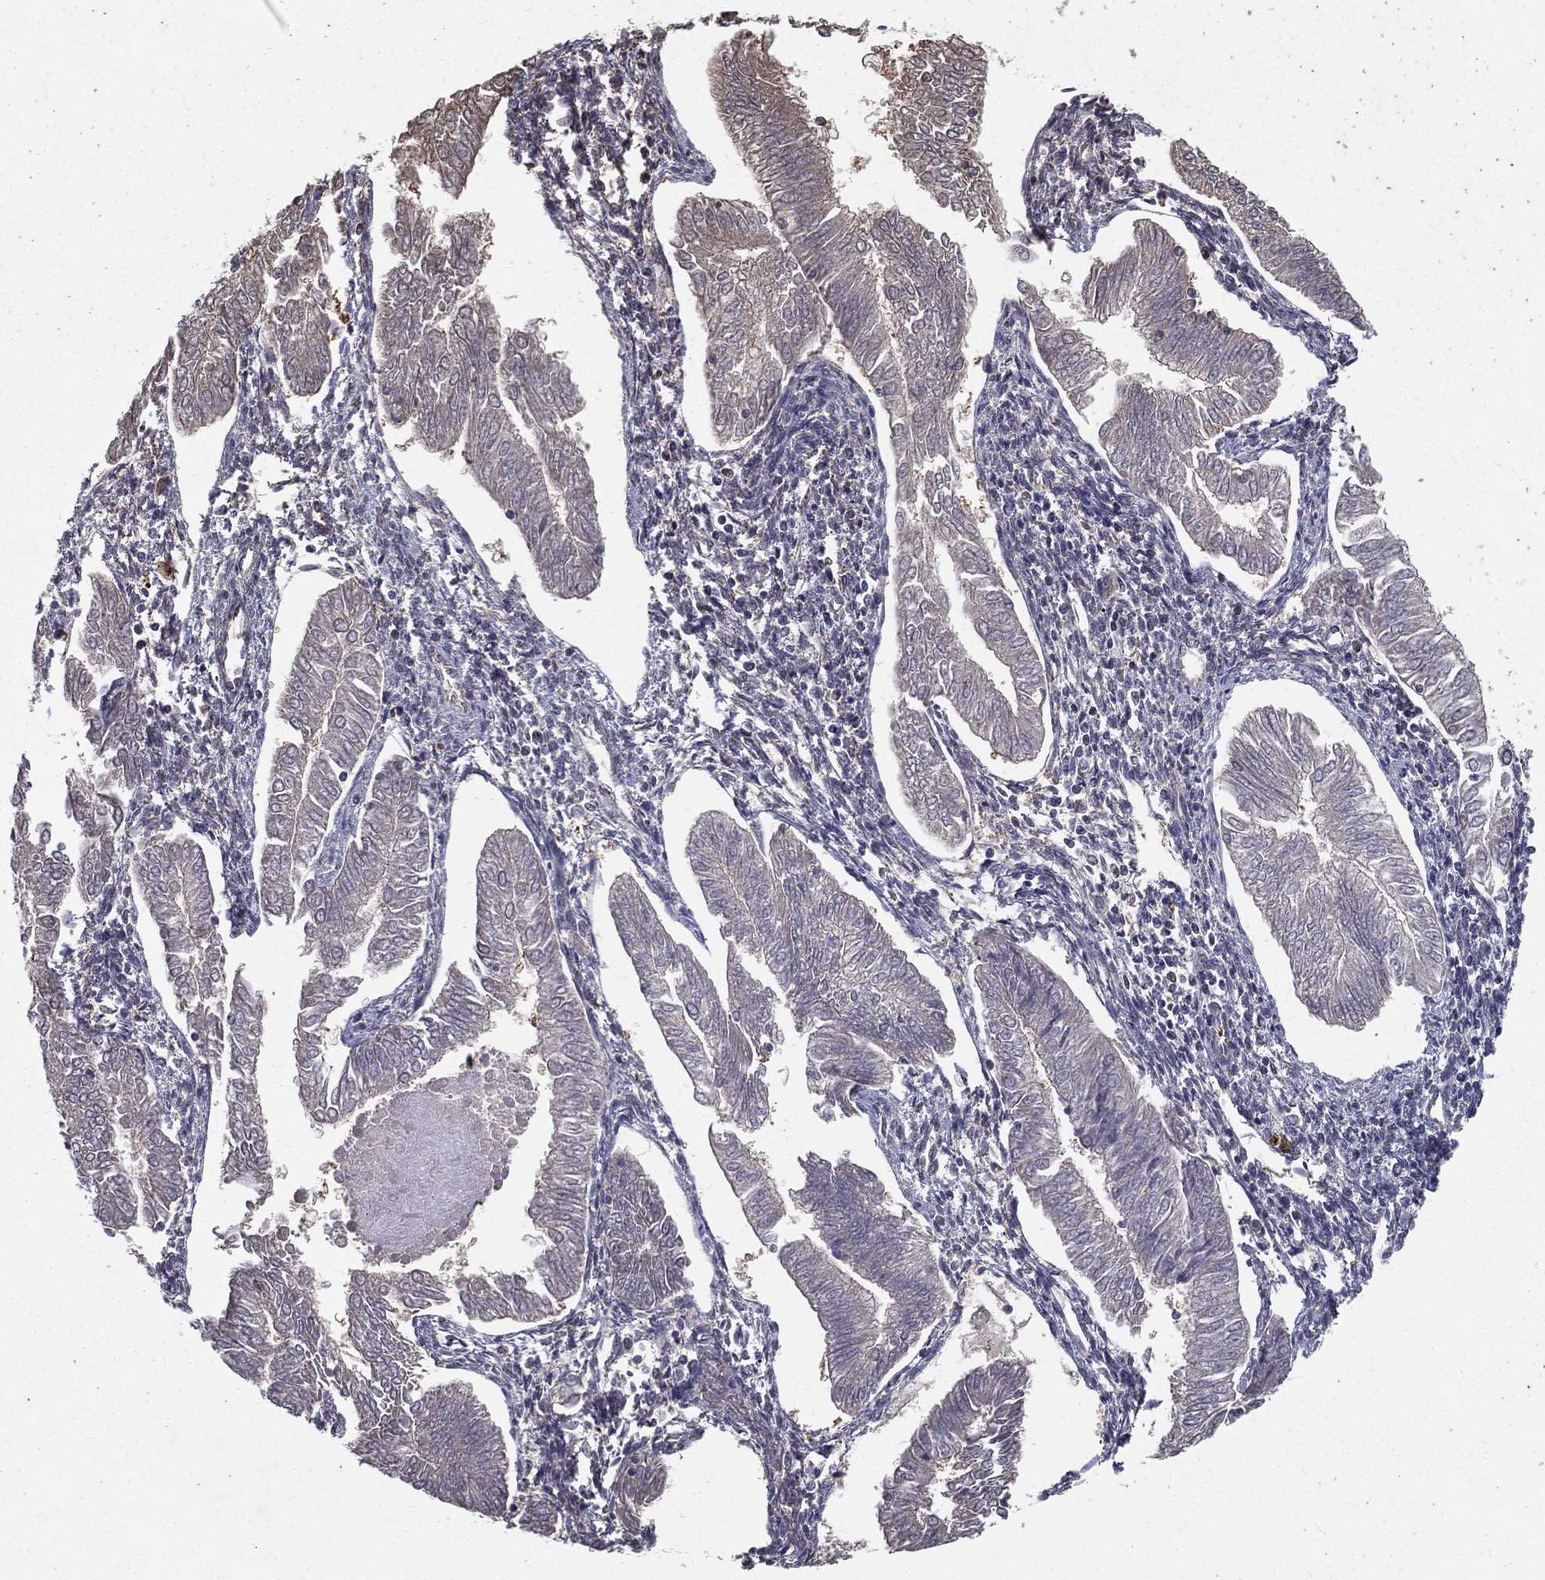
{"staining": {"intensity": "negative", "quantity": "none", "location": "none"}, "tissue": "endometrial cancer", "cell_type": "Tumor cells", "image_type": "cancer", "snomed": [{"axis": "morphology", "description": "Adenocarcinoma, NOS"}, {"axis": "topography", "description": "Endometrium"}], "caption": "The image demonstrates no staining of tumor cells in endometrial cancer (adenocarcinoma).", "gene": "CERS2", "patient": {"sex": "female", "age": 53}}